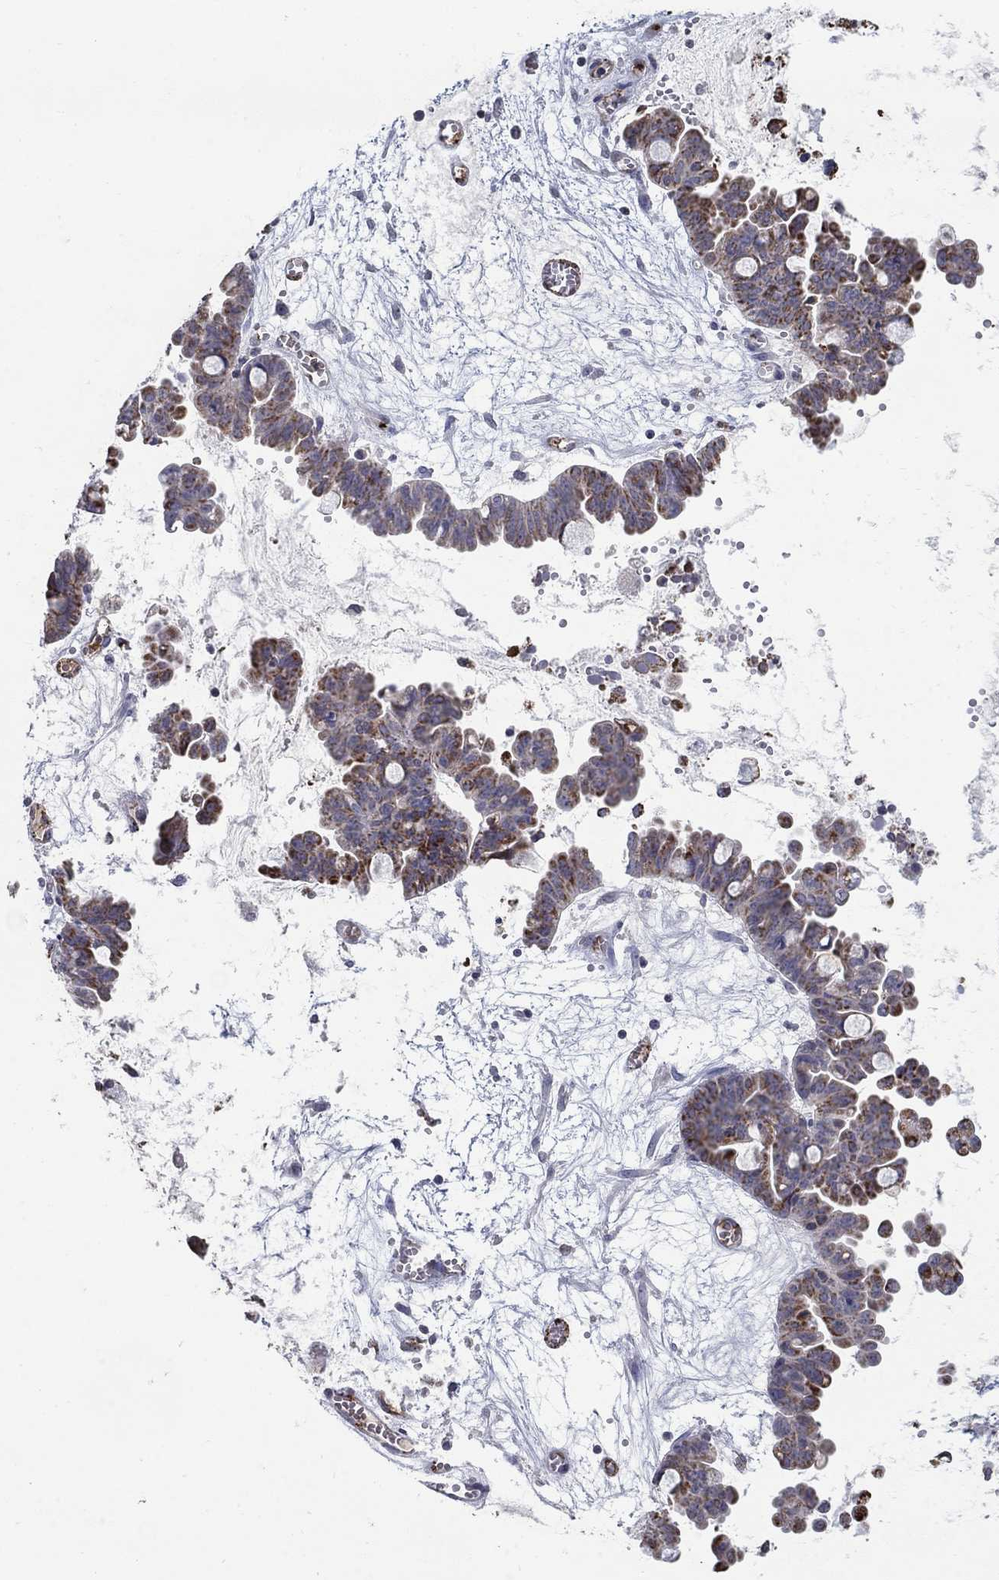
{"staining": {"intensity": "strong", "quantity": "25%-75%", "location": "cytoplasmic/membranous"}, "tissue": "ovarian cancer", "cell_type": "Tumor cells", "image_type": "cancer", "snomed": [{"axis": "morphology", "description": "Cystadenocarcinoma, mucinous, NOS"}, {"axis": "topography", "description": "Ovary"}], "caption": "Immunohistochemical staining of ovarian mucinous cystadenocarcinoma demonstrates high levels of strong cytoplasmic/membranous protein positivity in approximately 25%-75% of tumor cells.", "gene": "TINAG", "patient": {"sex": "female", "age": 63}}